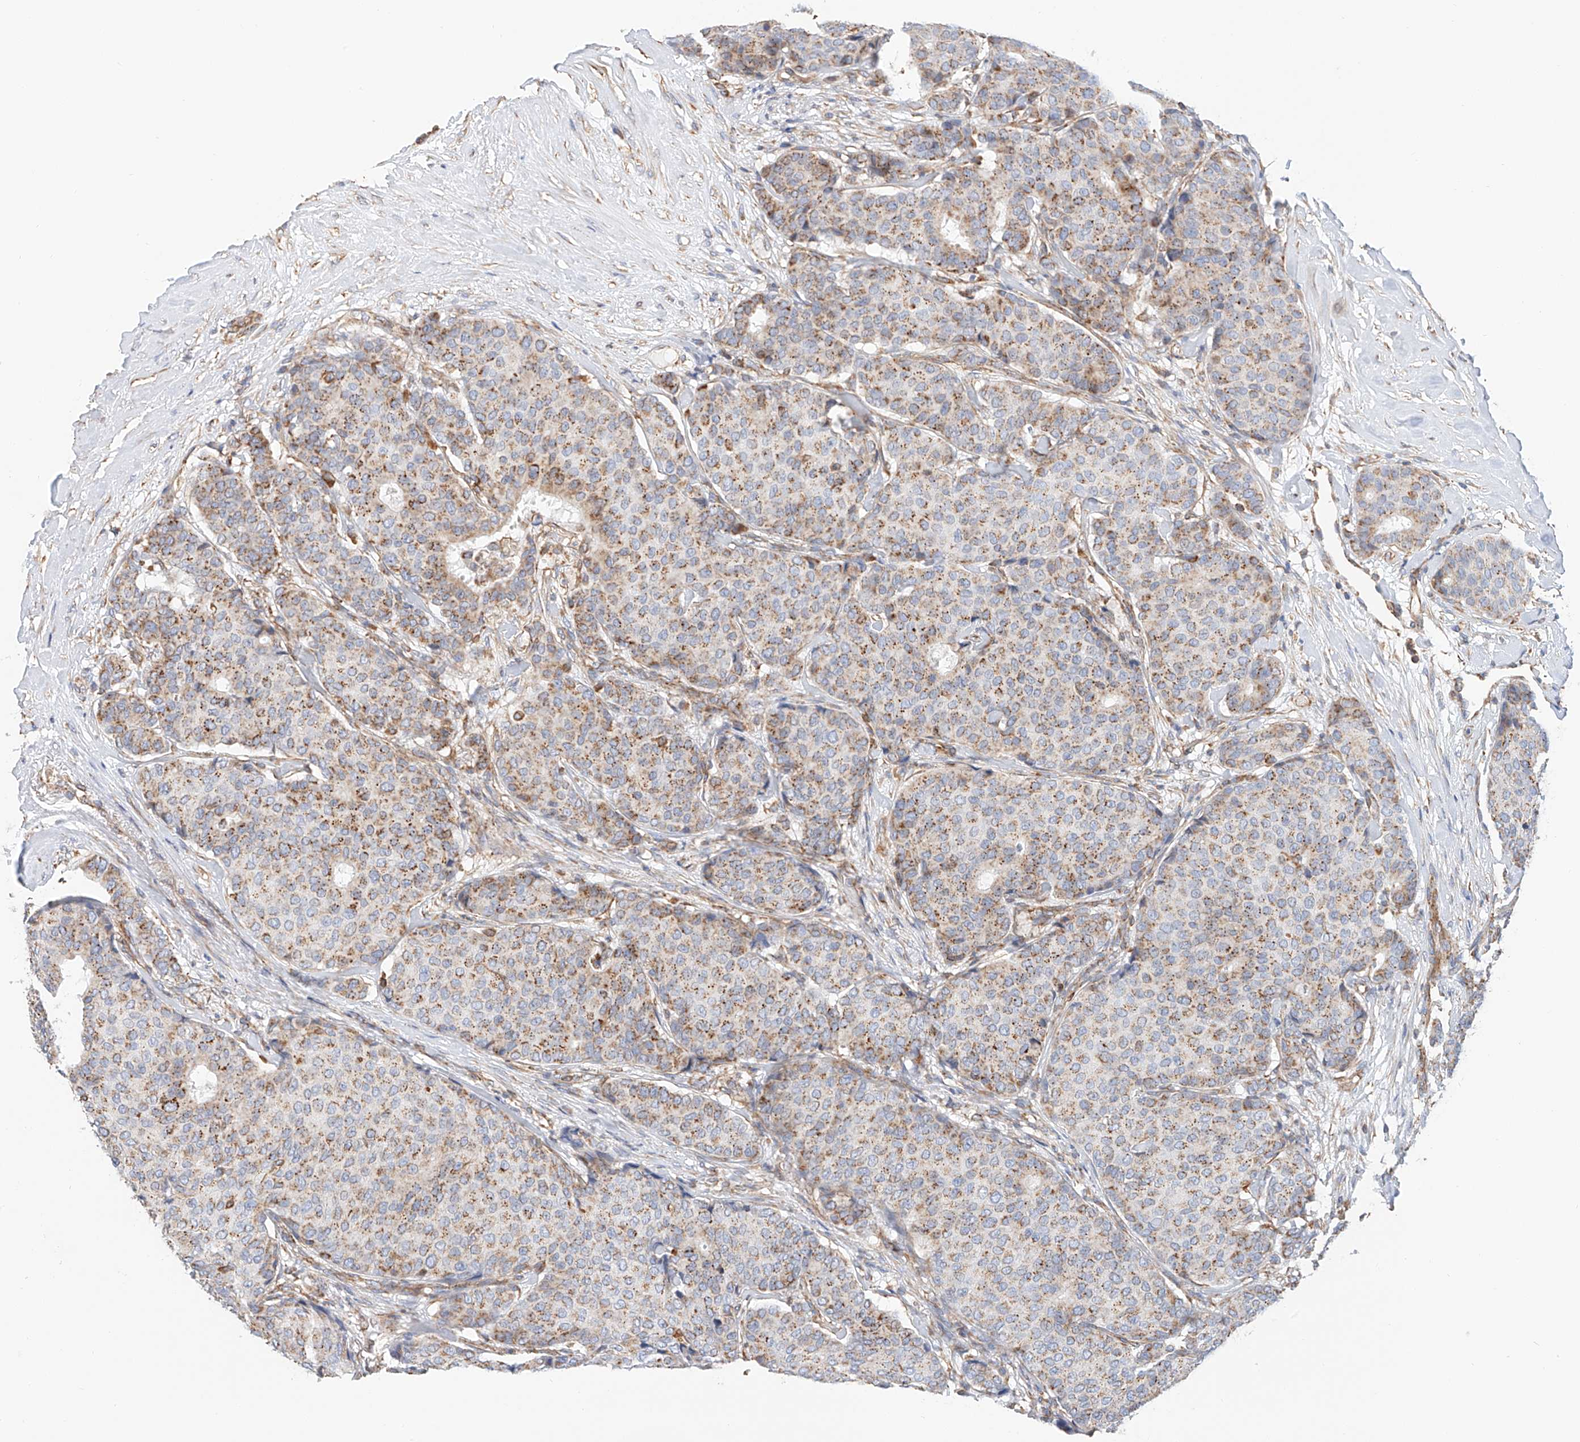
{"staining": {"intensity": "moderate", "quantity": "25%-75%", "location": "cytoplasmic/membranous"}, "tissue": "breast cancer", "cell_type": "Tumor cells", "image_type": "cancer", "snomed": [{"axis": "morphology", "description": "Duct carcinoma"}, {"axis": "topography", "description": "Breast"}], "caption": "High-power microscopy captured an immunohistochemistry (IHC) histopathology image of breast cancer, revealing moderate cytoplasmic/membranous staining in about 25%-75% of tumor cells.", "gene": "NDUFV3", "patient": {"sex": "female", "age": 75}}